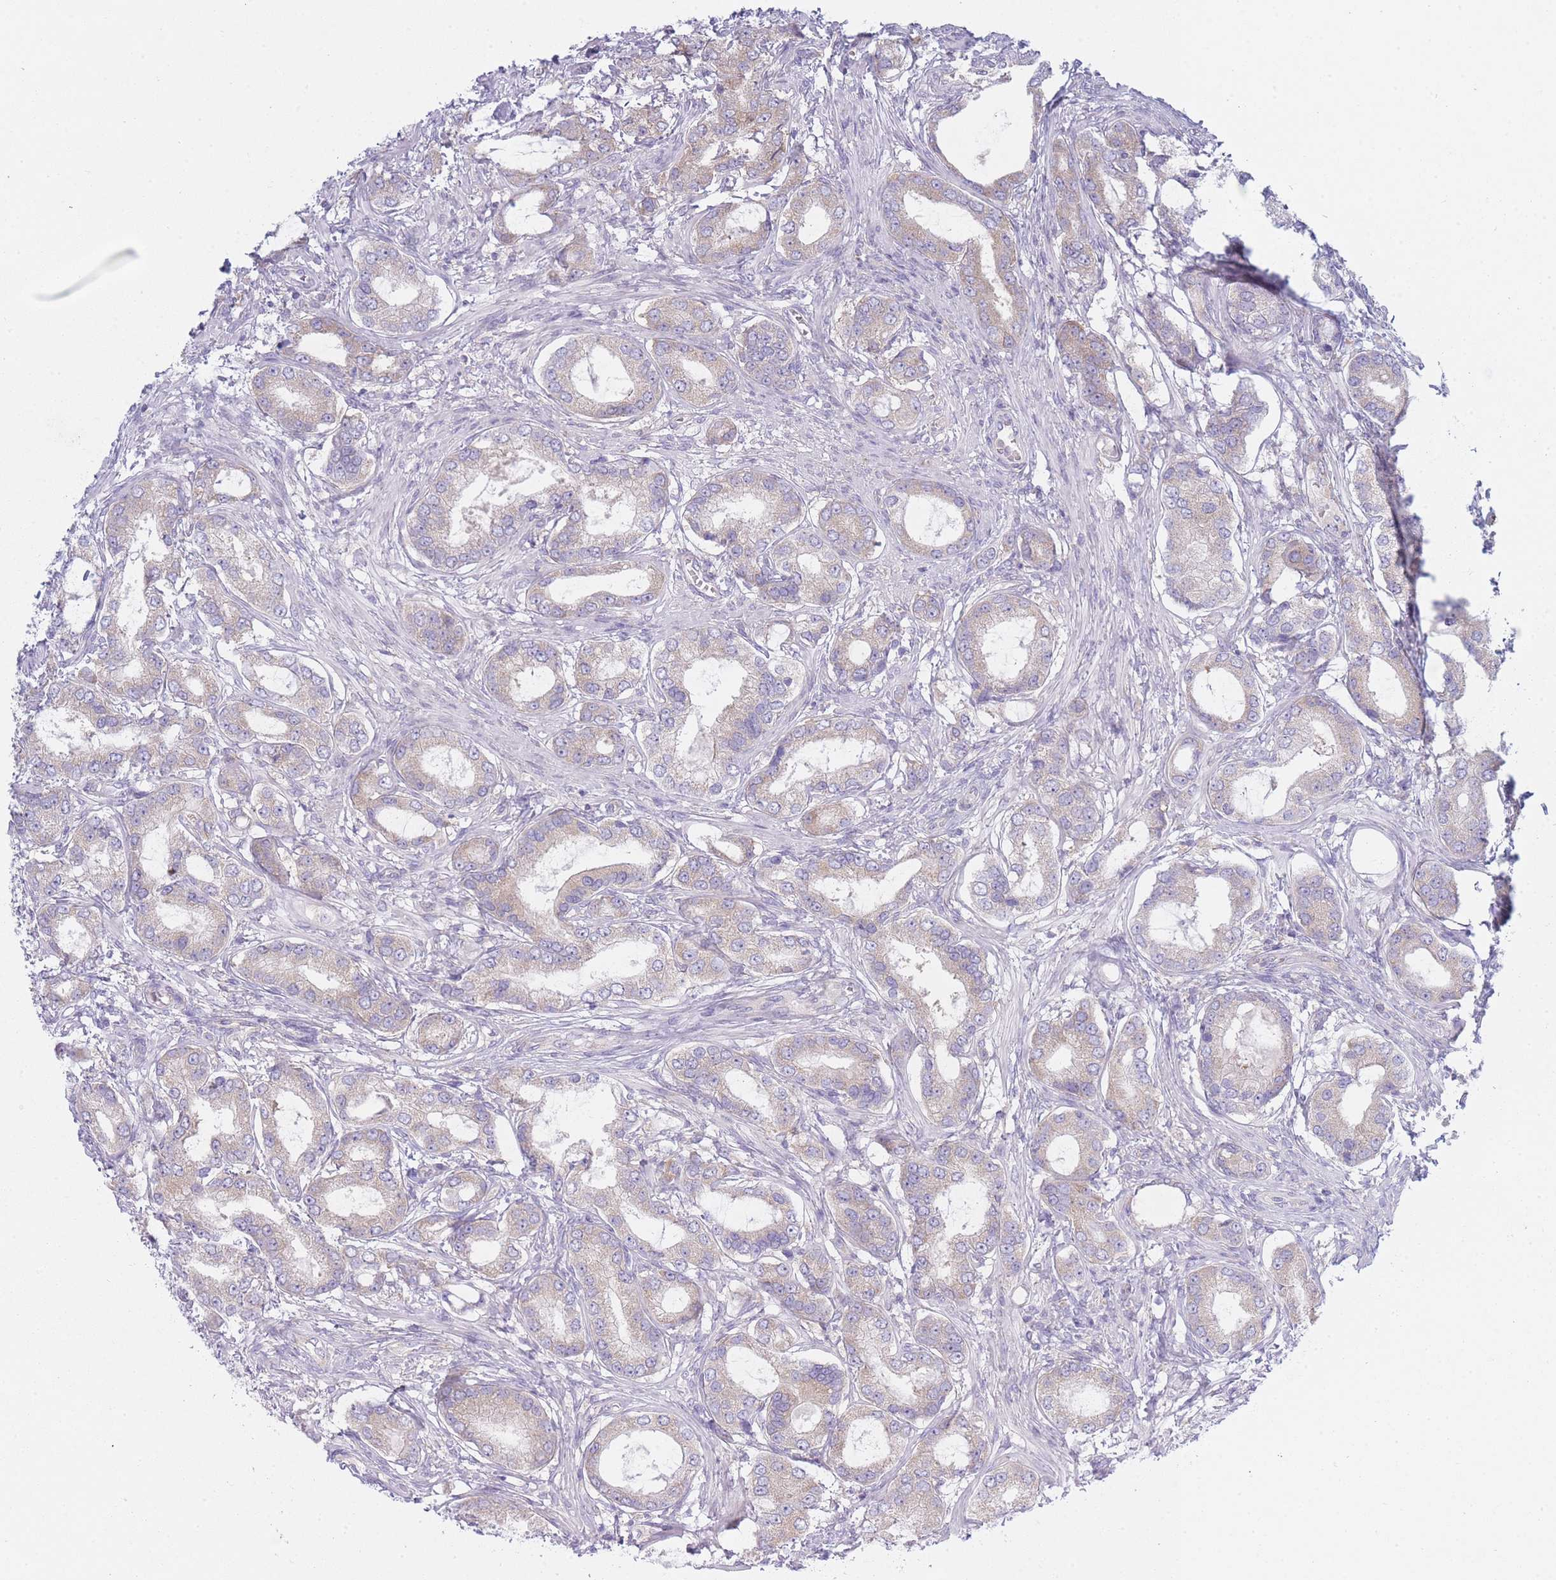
{"staining": {"intensity": "weak", "quantity": "25%-75%", "location": "cytoplasmic/membranous"}, "tissue": "prostate cancer", "cell_type": "Tumor cells", "image_type": "cancer", "snomed": [{"axis": "morphology", "description": "Adenocarcinoma, High grade"}, {"axis": "topography", "description": "Prostate"}], "caption": "IHC staining of prostate cancer, which displays low levels of weak cytoplasmic/membranous positivity in about 25%-75% of tumor cells indicating weak cytoplasmic/membranous protein staining. The staining was performed using DAB (3,3'-diaminobenzidine) (brown) for protein detection and nuclei were counterstained in hematoxylin (blue).", "gene": "OR5L2", "patient": {"sex": "male", "age": 69}}